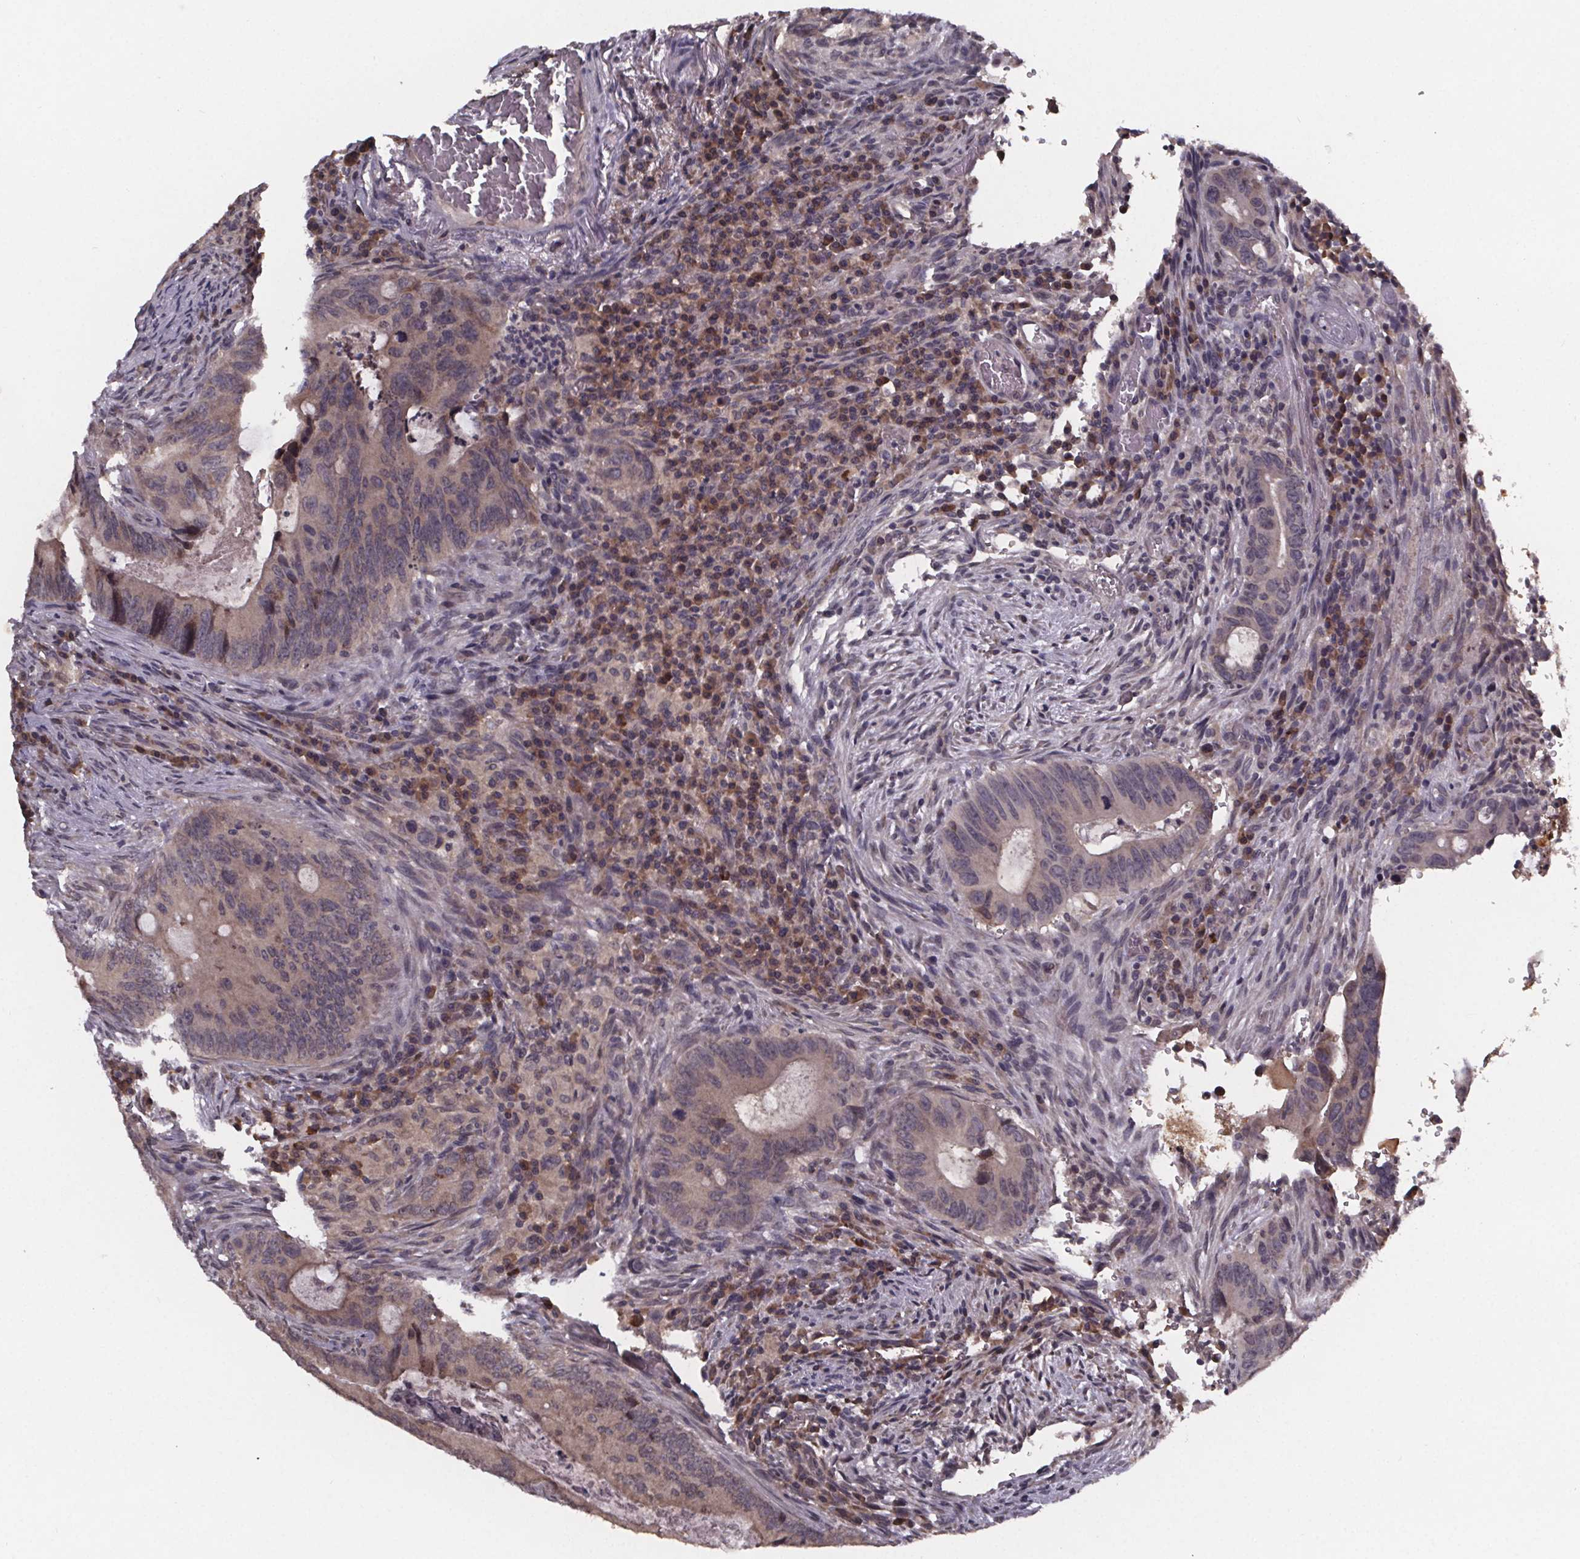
{"staining": {"intensity": "weak", "quantity": ">75%", "location": "cytoplasmic/membranous"}, "tissue": "colorectal cancer", "cell_type": "Tumor cells", "image_type": "cancer", "snomed": [{"axis": "morphology", "description": "Adenocarcinoma, NOS"}, {"axis": "topography", "description": "Colon"}], "caption": "Weak cytoplasmic/membranous protein expression is seen in approximately >75% of tumor cells in adenocarcinoma (colorectal). (Stains: DAB (3,3'-diaminobenzidine) in brown, nuclei in blue, Microscopy: brightfield microscopy at high magnification).", "gene": "SAT1", "patient": {"sex": "female", "age": 74}}